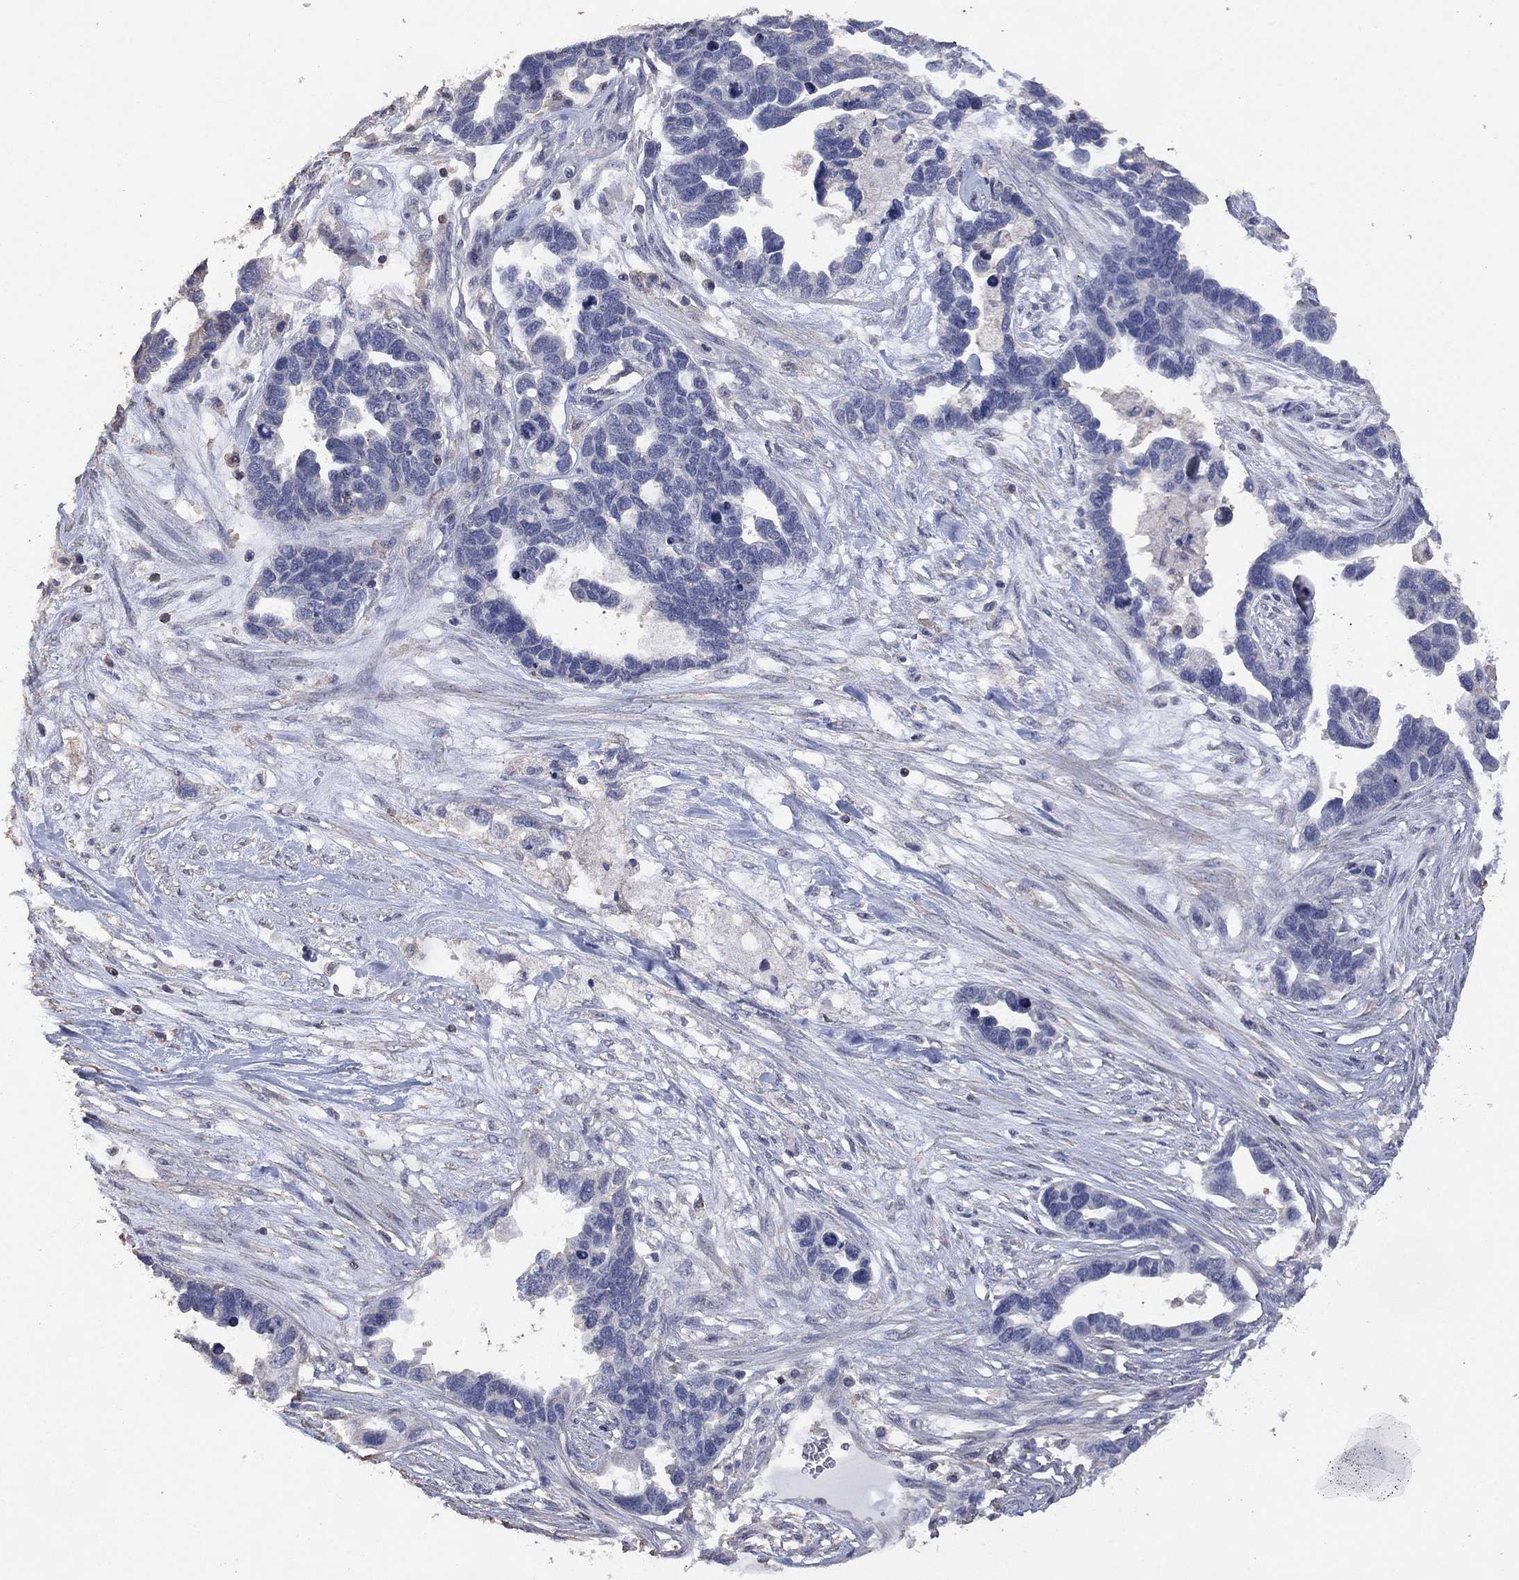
{"staining": {"intensity": "negative", "quantity": "none", "location": "none"}, "tissue": "ovarian cancer", "cell_type": "Tumor cells", "image_type": "cancer", "snomed": [{"axis": "morphology", "description": "Cystadenocarcinoma, serous, NOS"}, {"axis": "topography", "description": "Ovary"}], "caption": "The immunohistochemistry (IHC) photomicrograph has no significant expression in tumor cells of ovarian cancer (serous cystadenocarcinoma) tissue.", "gene": "ADPRHL1", "patient": {"sex": "female", "age": 54}}